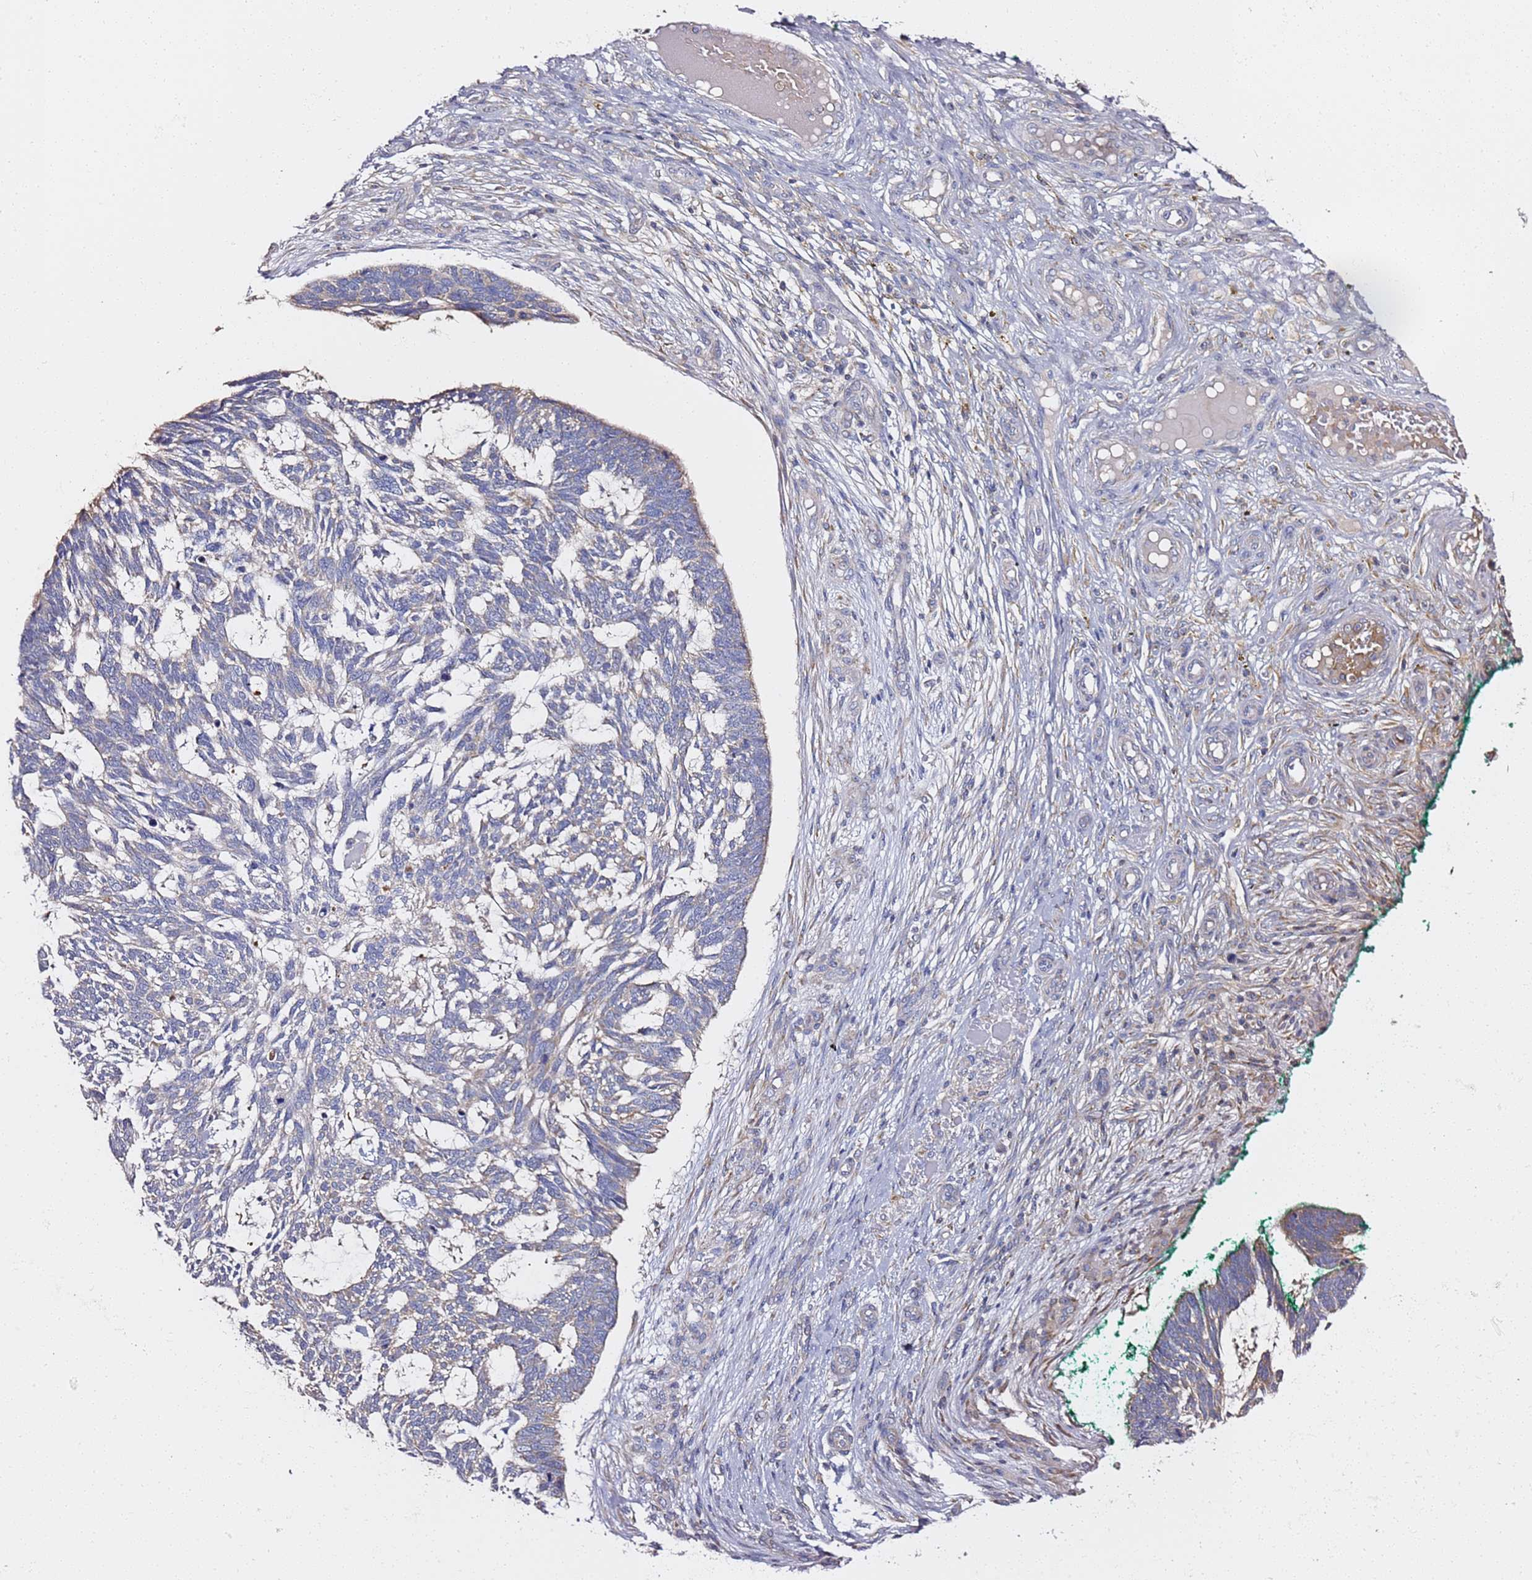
{"staining": {"intensity": "moderate", "quantity": "<25%", "location": "cytoplasmic/membranous"}, "tissue": "skin cancer", "cell_type": "Tumor cells", "image_type": "cancer", "snomed": [{"axis": "morphology", "description": "Basal cell carcinoma"}, {"axis": "topography", "description": "Skin"}], "caption": "This histopathology image demonstrates immunohistochemistry staining of skin basal cell carcinoma, with low moderate cytoplasmic/membranous staining in about <25% of tumor cells.", "gene": "C19orf12", "patient": {"sex": "male", "age": 88}}